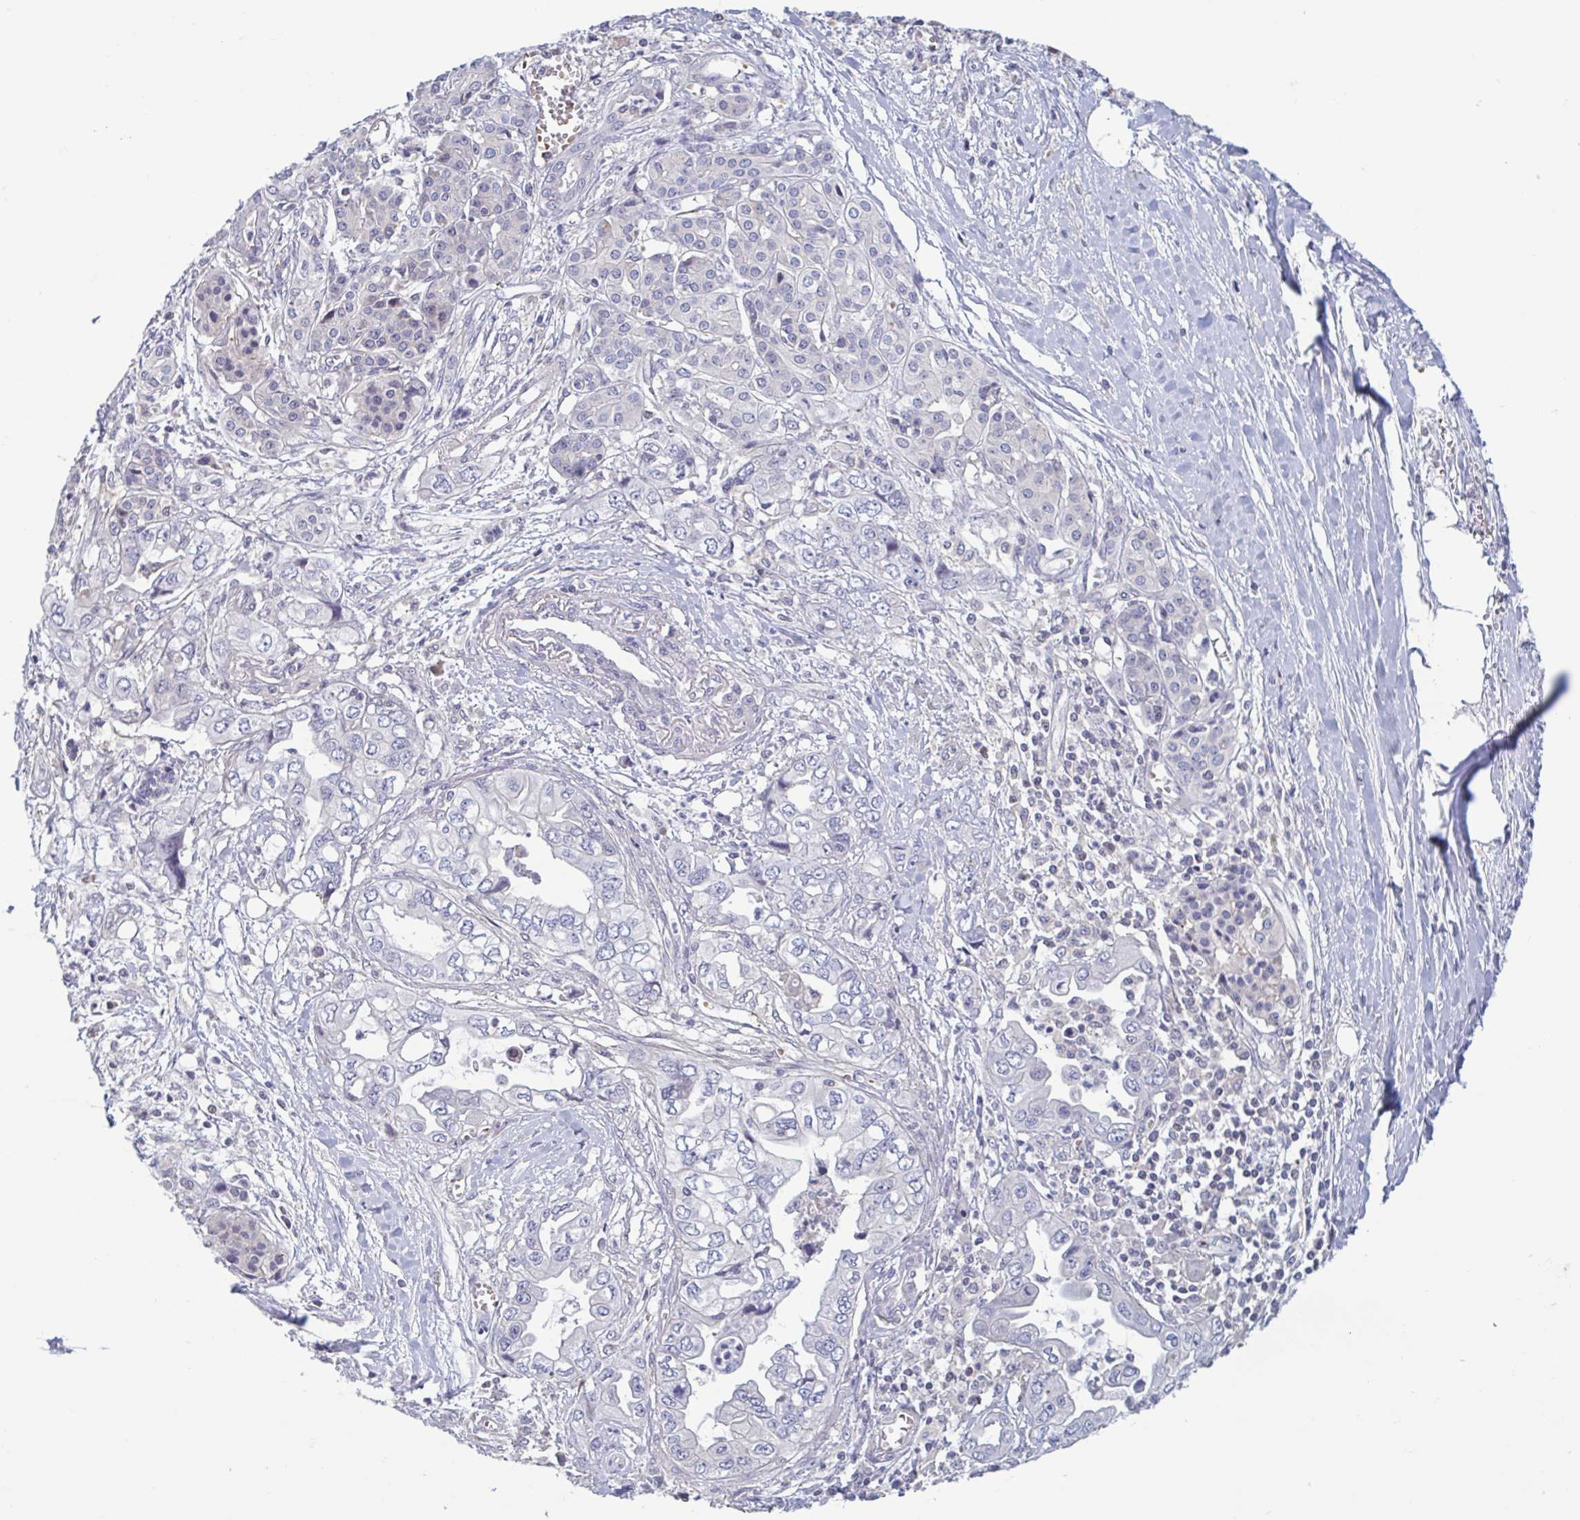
{"staining": {"intensity": "negative", "quantity": "none", "location": "none"}, "tissue": "pancreatic cancer", "cell_type": "Tumor cells", "image_type": "cancer", "snomed": [{"axis": "morphology", "description": "Adenocarcinoma, NOS"}, {"axis": "topography", "description": "Pancreas"}], "caption": "Pancreatic cancer (adenocarcinoma) was stained to show a protein in brown. There is no significant positivity in tumor cells.", "gene": "LRRC38", "patient": {"sex": "male", "age": 68}}